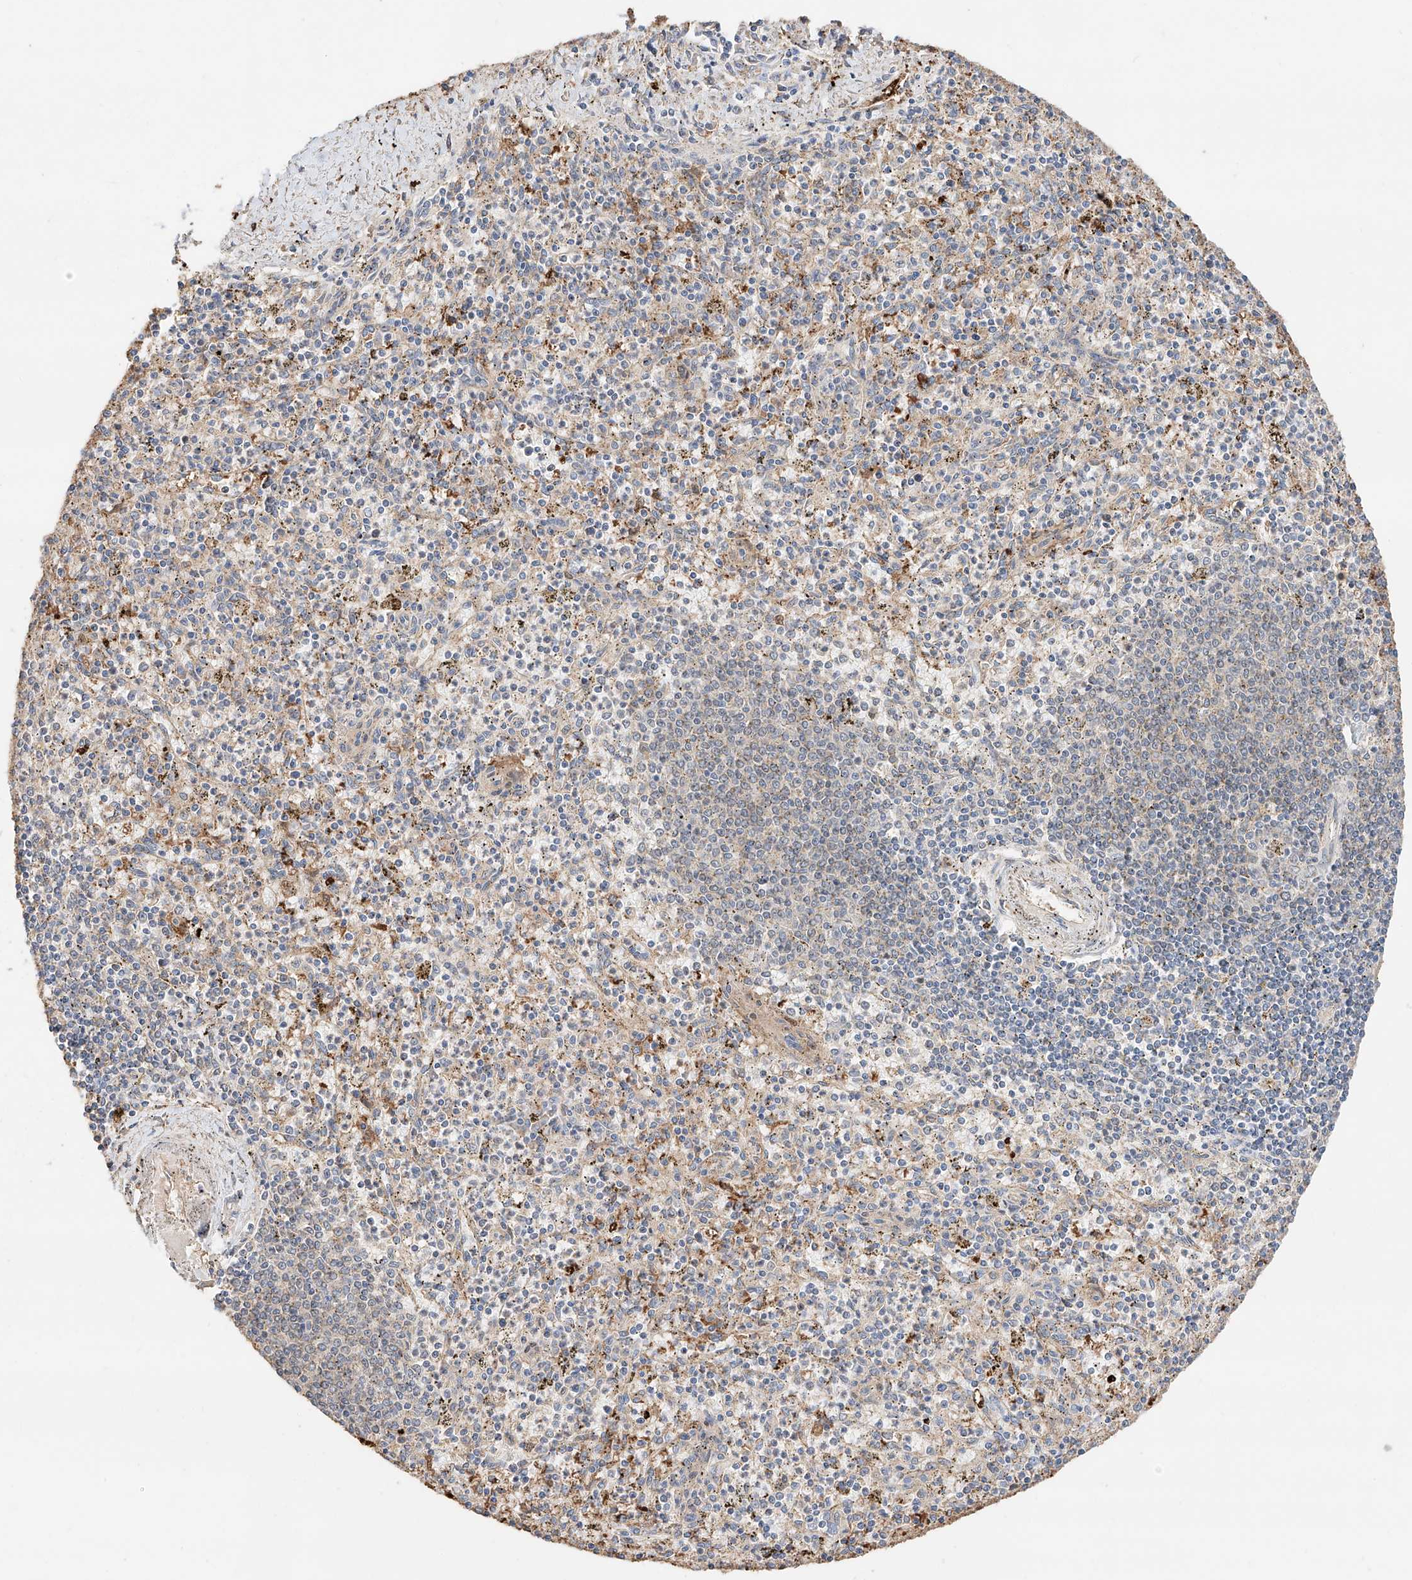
{"staining": {"intensity": "moderate", "quantity": "<25%", "location": "cytoplasmic/membranous"}, "tissue": "spleen", "cell_type": "Cells in red pulp", "image_type": "normal", "snomed": [{"axis": "morphology", "description": "Normal tissue, NOS"}, {"axis": "topography", "description": "Spleen"}], "caption": "Spleen stained for a protein shows moderate cytoplasmic/membranous positivity in cells in red pulp.", "gene": "MOSPD1", "patient": {"sex": "male", "age": 72}}